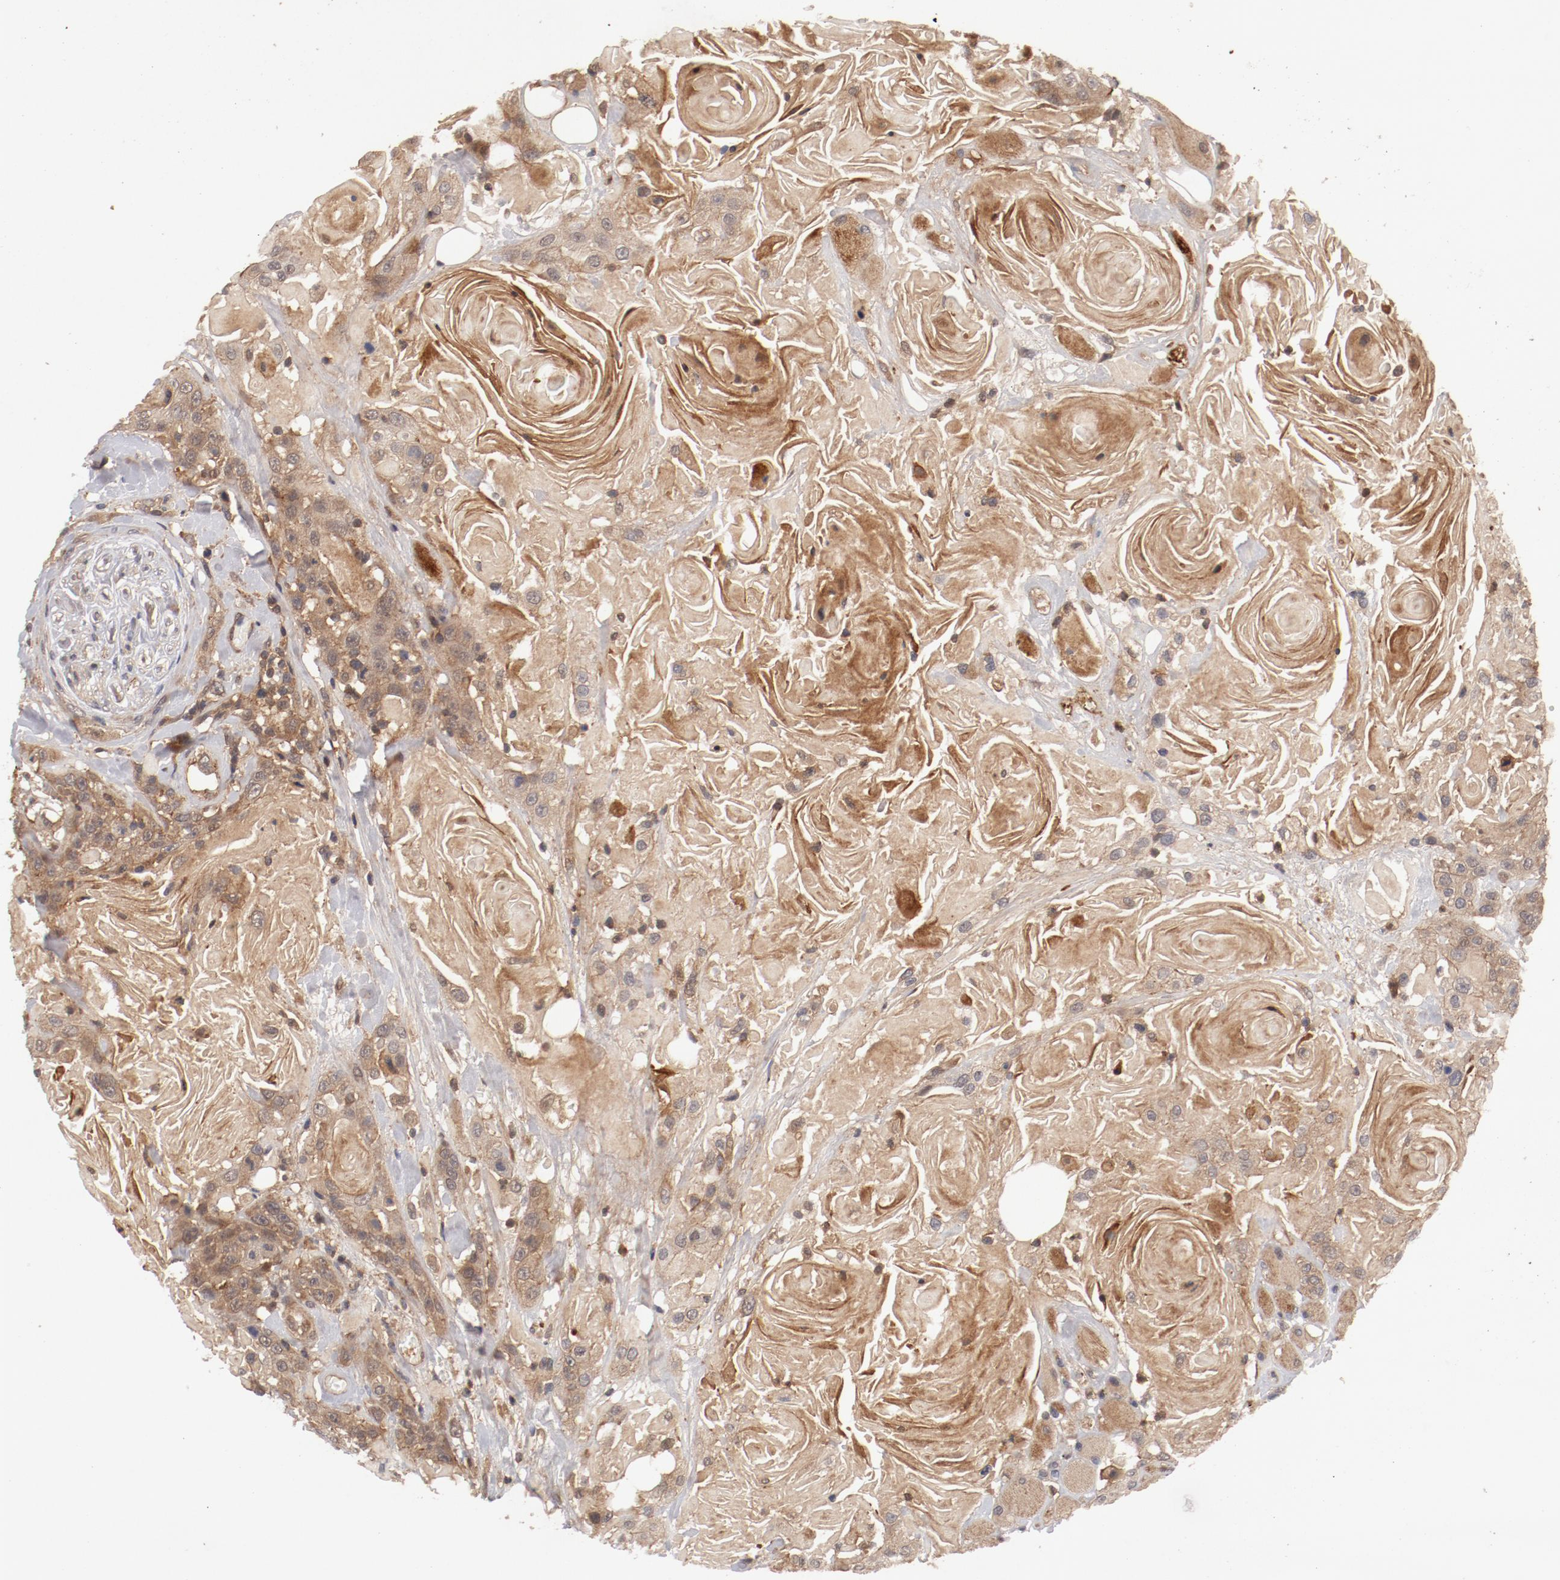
{"staining": {"intensity": "moderate", "quantity": ">75%", "location": "cytoplasmic/membranous"}, "tissue": "head and neck cancer", "cell_type": "Tumor cells", "image_type": "cancer", "snomed": [{"axis": "morphology", "description": "Squamous cell carcinoma, NOS"}, {"axis": "topography", "description": "Head-Neck"}], "caption": "Protein expression analysis of human squamous cell carcinoma (head and neck) reveals moderate cytoplasmic/membranous staining in about >75% of tumor cells.", "gene": "GUF1", "patient": {"sex": "female", "age": 84}}